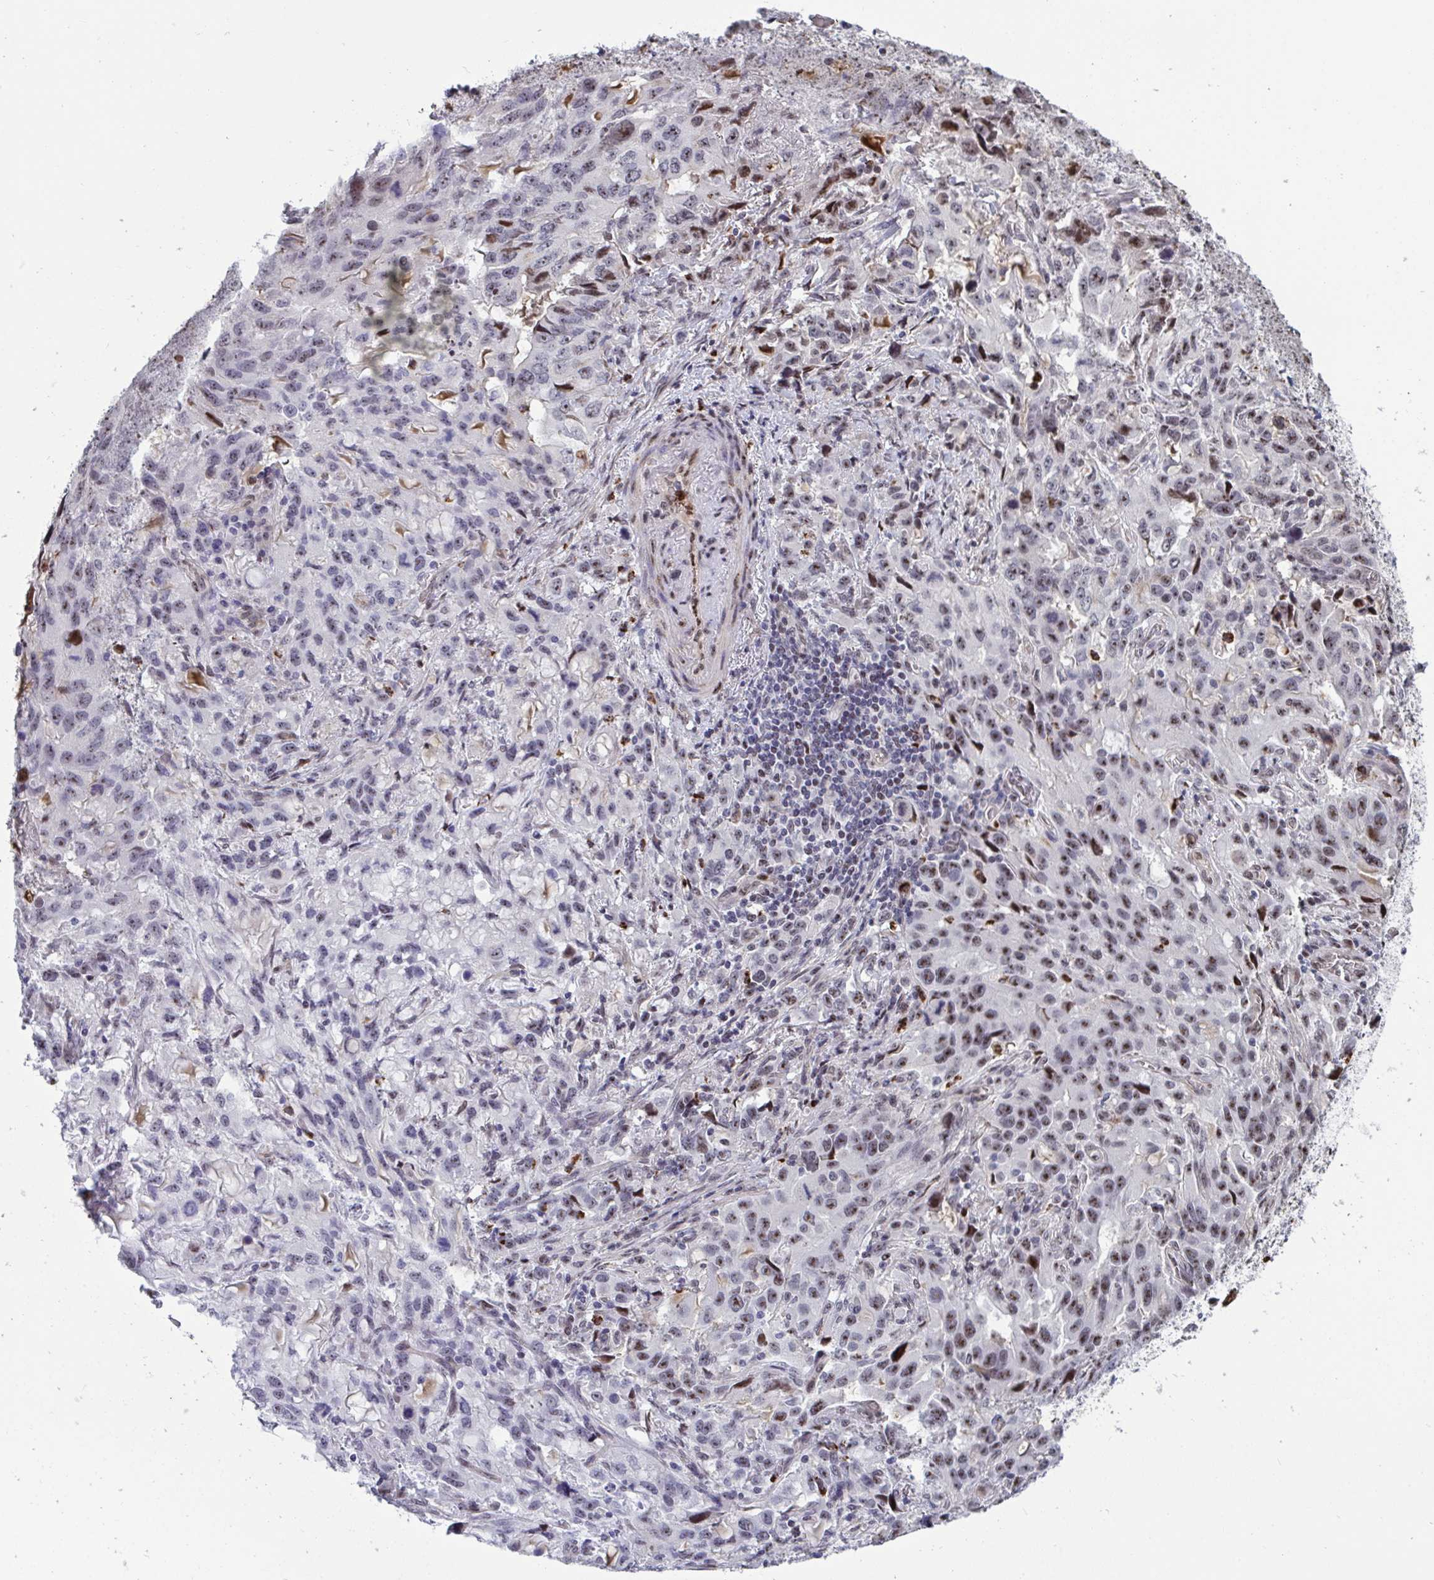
{"staining": {"intensity": "moderate", "quantity": "25%-75%", "location": "nuclear"}, "tissue": "stomach cancer", "cell_type": "Tumor cells", "image_type": "cancer", "snomed": [{"axis": "morphology", "description": "Adenocarcinoma, NOS"}, {"axis": "topography", "description": "Stomach, upper"}], "caption": "A brown stain highlights moderate nuclear positivity of a protein in human adenocarcinoma (stomach) tumor cells.", "gene": "PELI2", "patient": {"sex": "male", "age": 85}}